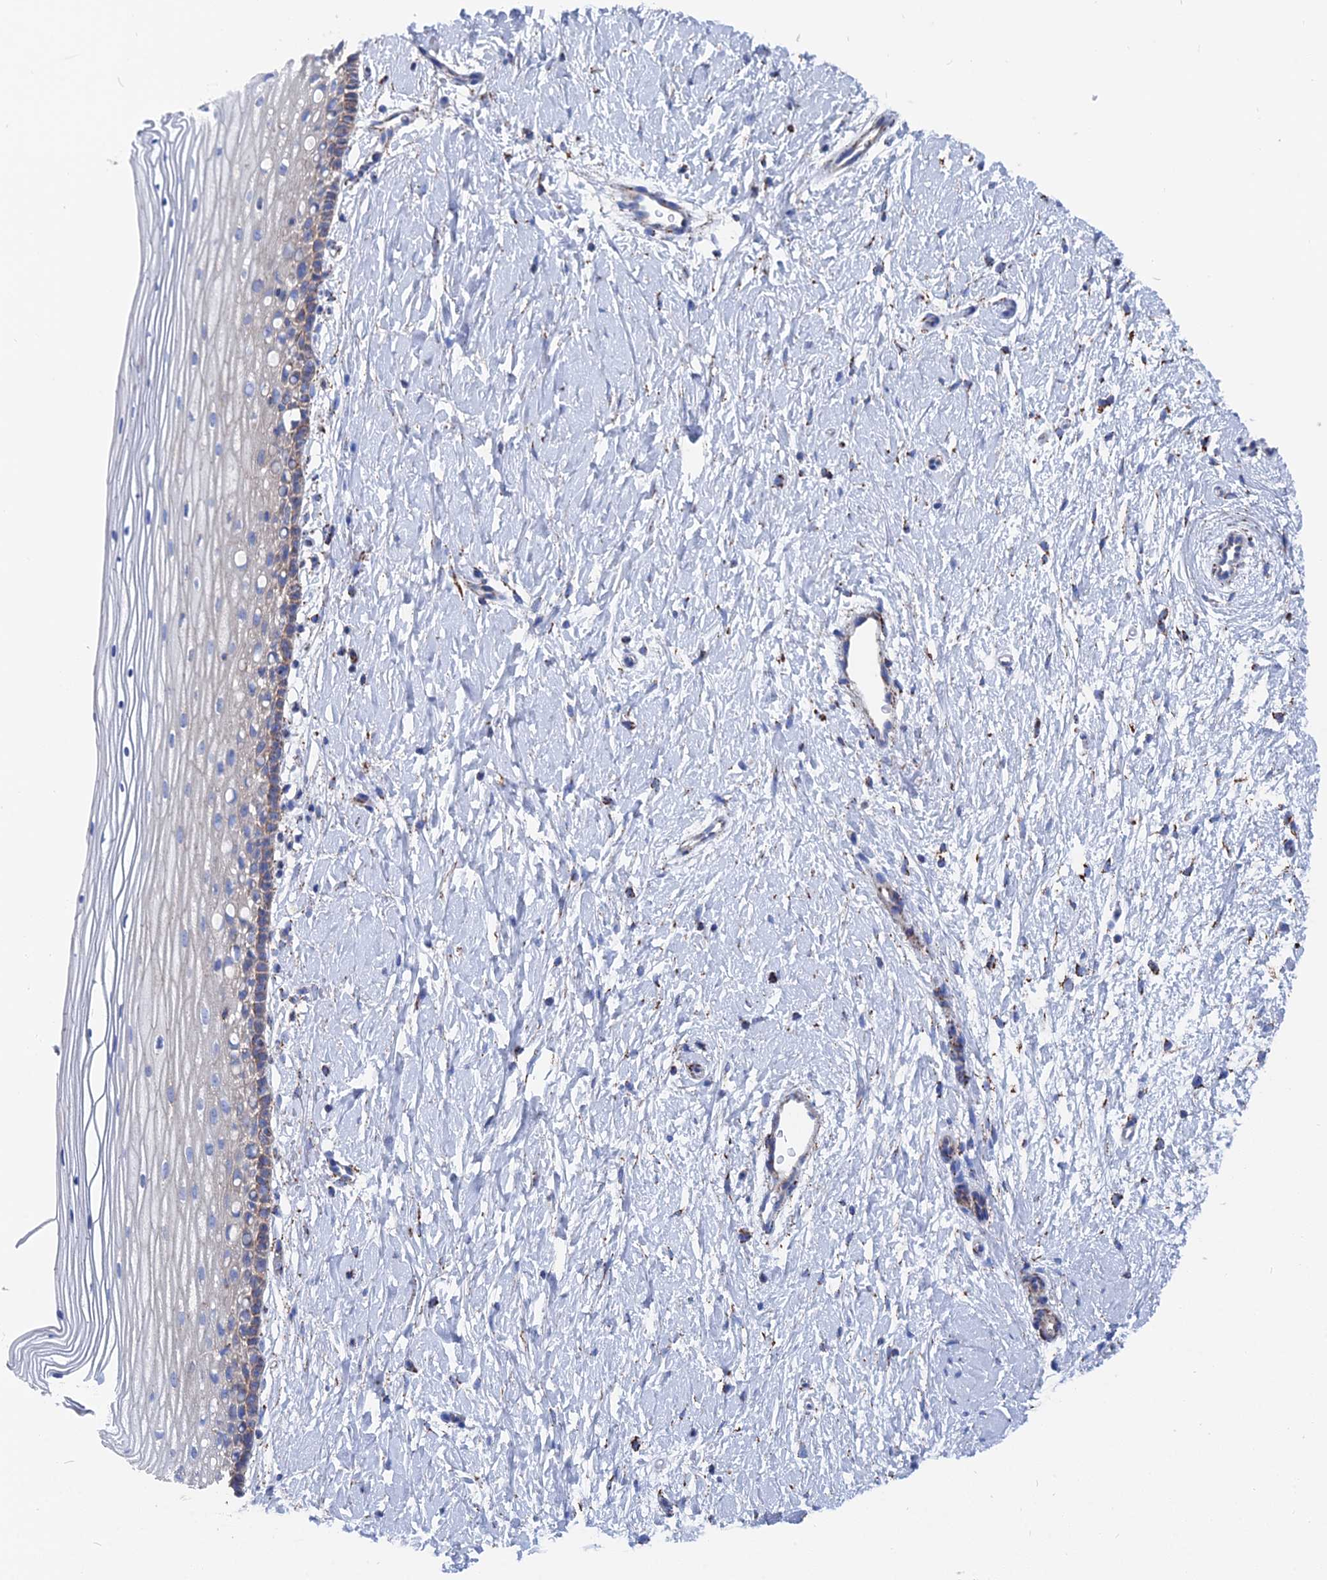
{"staining": {"intensity": "weak", "quantity": "25%-75%", "location": "cytoplasmic/membranous"}, "tissue": "cervix", "cell_type": "Squamous epithelial cells", "image_type": "normal", "snomed": [{"axis": "morphology", "description": "Normal tissue, NOS"}, {"axis": "topography", "description": "Cervix"}], "caption": "Weak cytoplasmic/membranous positivity is identified in approximately 25%-75% of squamous epithelial cells in benign cervix.", "gene": "IFT80", "patient": {"sex": "female", "age": 39}}